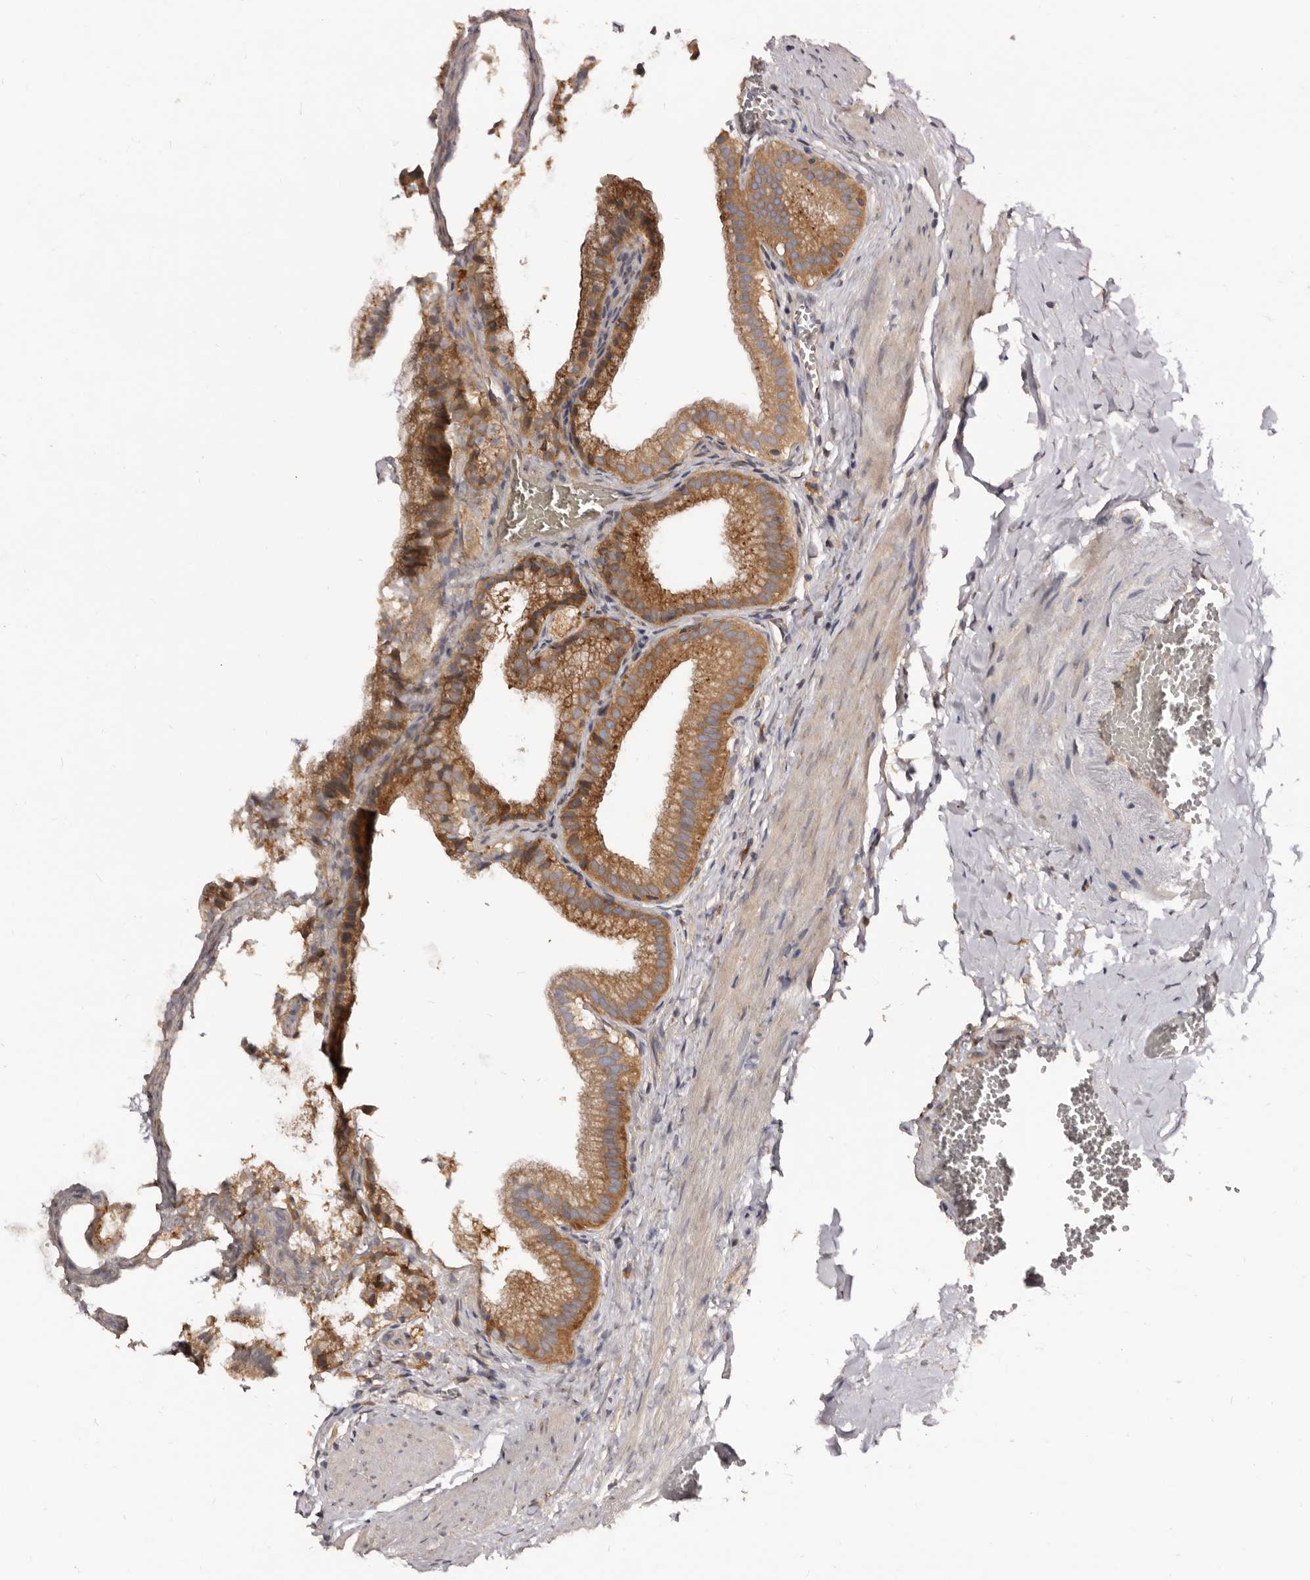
{"staining": {"intensity": "moderate", "quantity": ">75%", "location": "cytoplasmic/membranous"}, "tissue": "gallbladder", "cell_type": "Glandular cells", "image_type": "normal", "snomed": [{"axis": "morphology", "description": "Normal tissue, NOS"}, {"axis": "topography", "description": "Gallbladder"}], "caption": "Immunohistochemistry (IHC) image of normal gallbladder: gallbladder stained using IHC displays medium levels of moderate protein expression localized specifically in the cytoplasmic/membranous of glandular cells, appearing as a cytoplasmic/membranous brown color.", "gene": "ADAMTS20", "patient": {"sex": "male", "age": 38}}